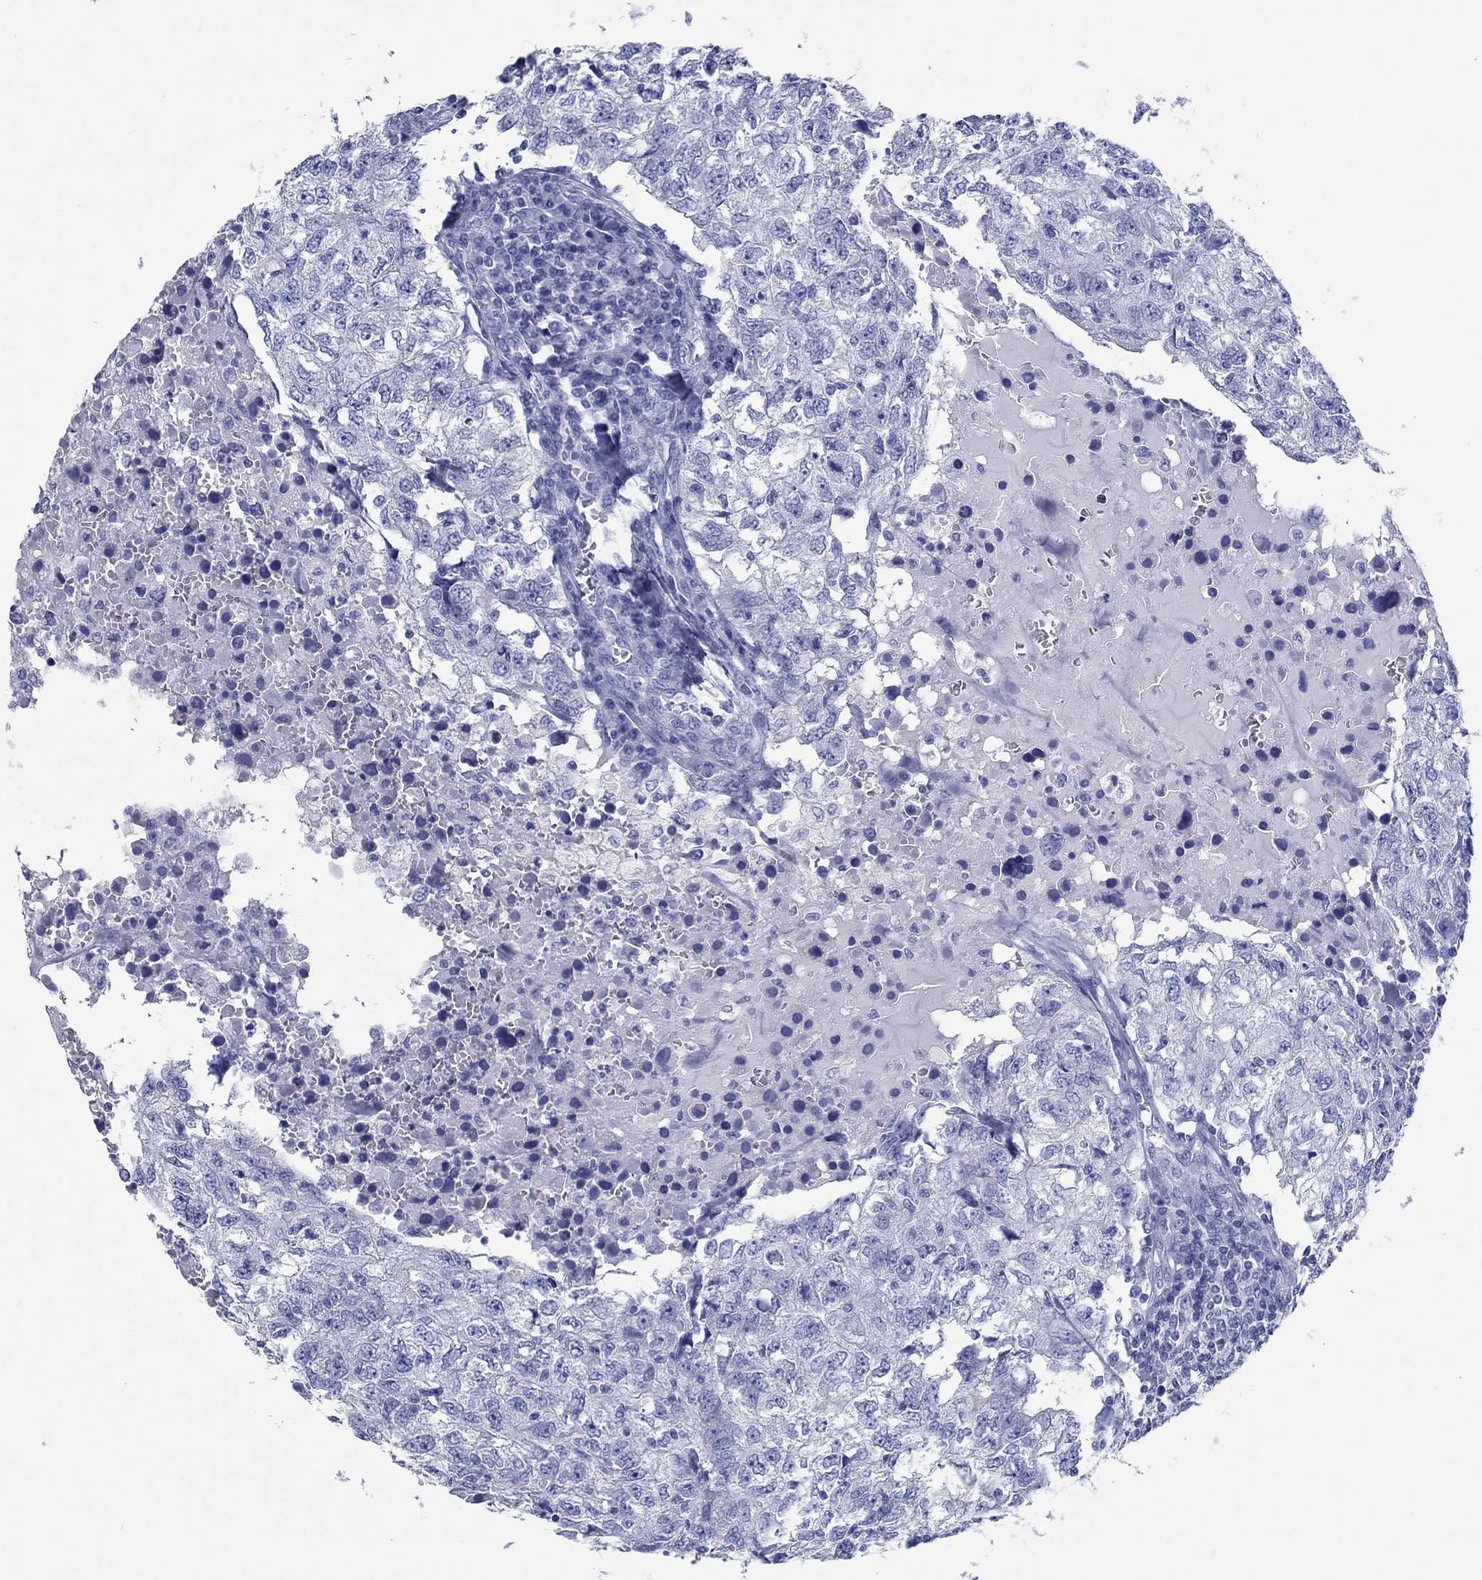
{"staining": {"intensity": "negative", "quantity": "none", "location": "none"}, "tissue": "breast cancer", "cell_type": "Tumor cells", "image_type": "cancer", "snomed": [{"axis": "morphology", "description": "Duct carcinoma"}, {"axis": "topography", "description": "Breast"}], "caption": "A histopathology image of human breast infiltrating ductal carcinoma is negative for staining in tumor cells. (Brightfield microscopy of DAB (3,3'-diaminobenzidine) IHC at high magnification).", "gene": "HCRT", "patient": {"sex": "female", "age": 30}}